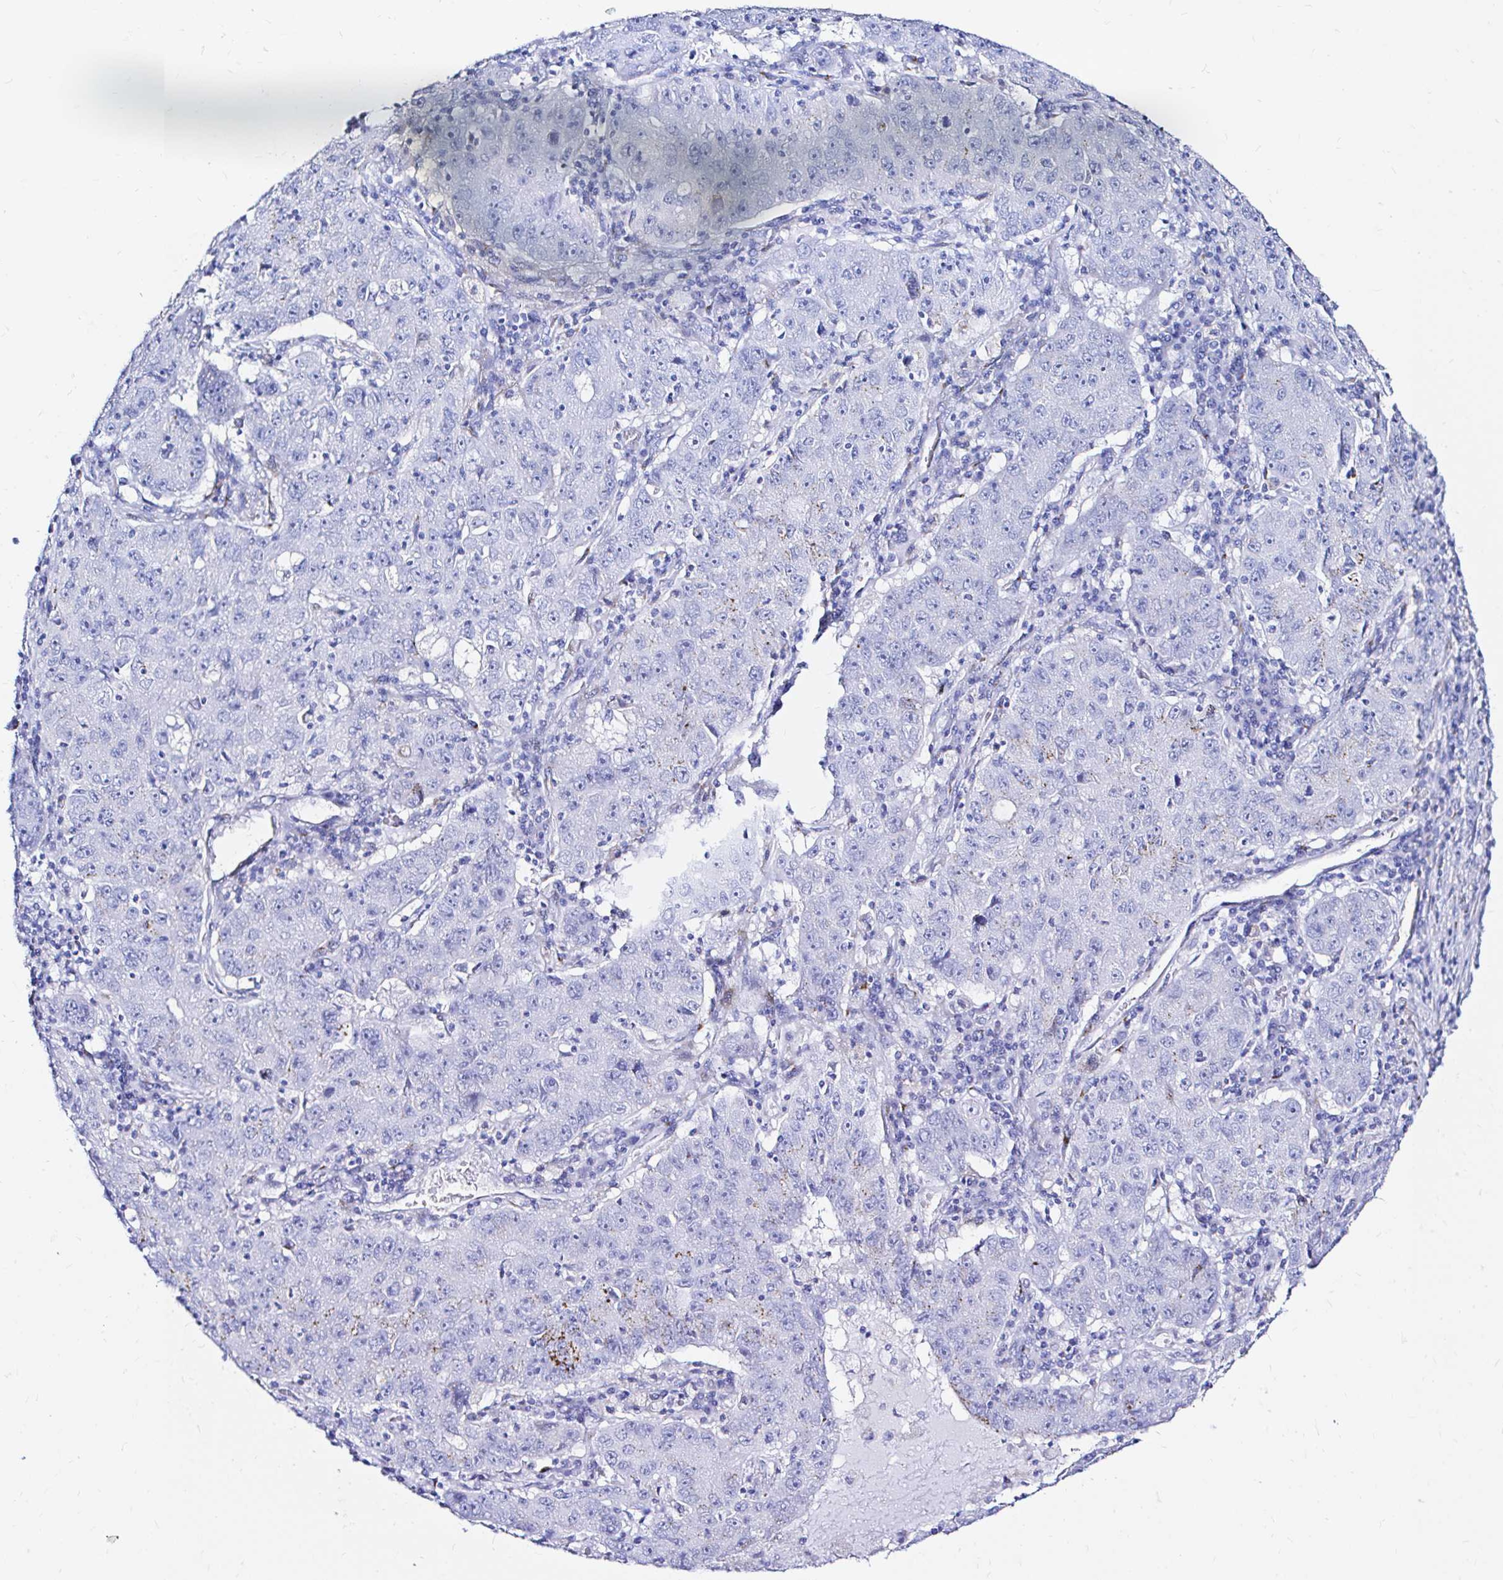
{"staining": {"intensity": "moderate", "quantity": "<25%", "location": "cytoplasmic/membranous"}, "tissue": "lung cancer", "cell_type": "Tumor cells", "image_type": "cancer", "snomed": [{"axis": "morphology", "description": "Normal morphology"}, {"axis": "morphology", "description": "Adenocarcinoma, NOS"}, {"axis": "topography", "description": "Lymph node"}, {"axis": "topography", "description": "Lung"}], "caption": "This photomicrograph reveals IHC staining of human lung cancer, with low moderate cytoplasmic/membranous positivity in about <25% of tumor cells.", "gene": "ZNF432", "patient": {"sex": "female", "age": 57}}